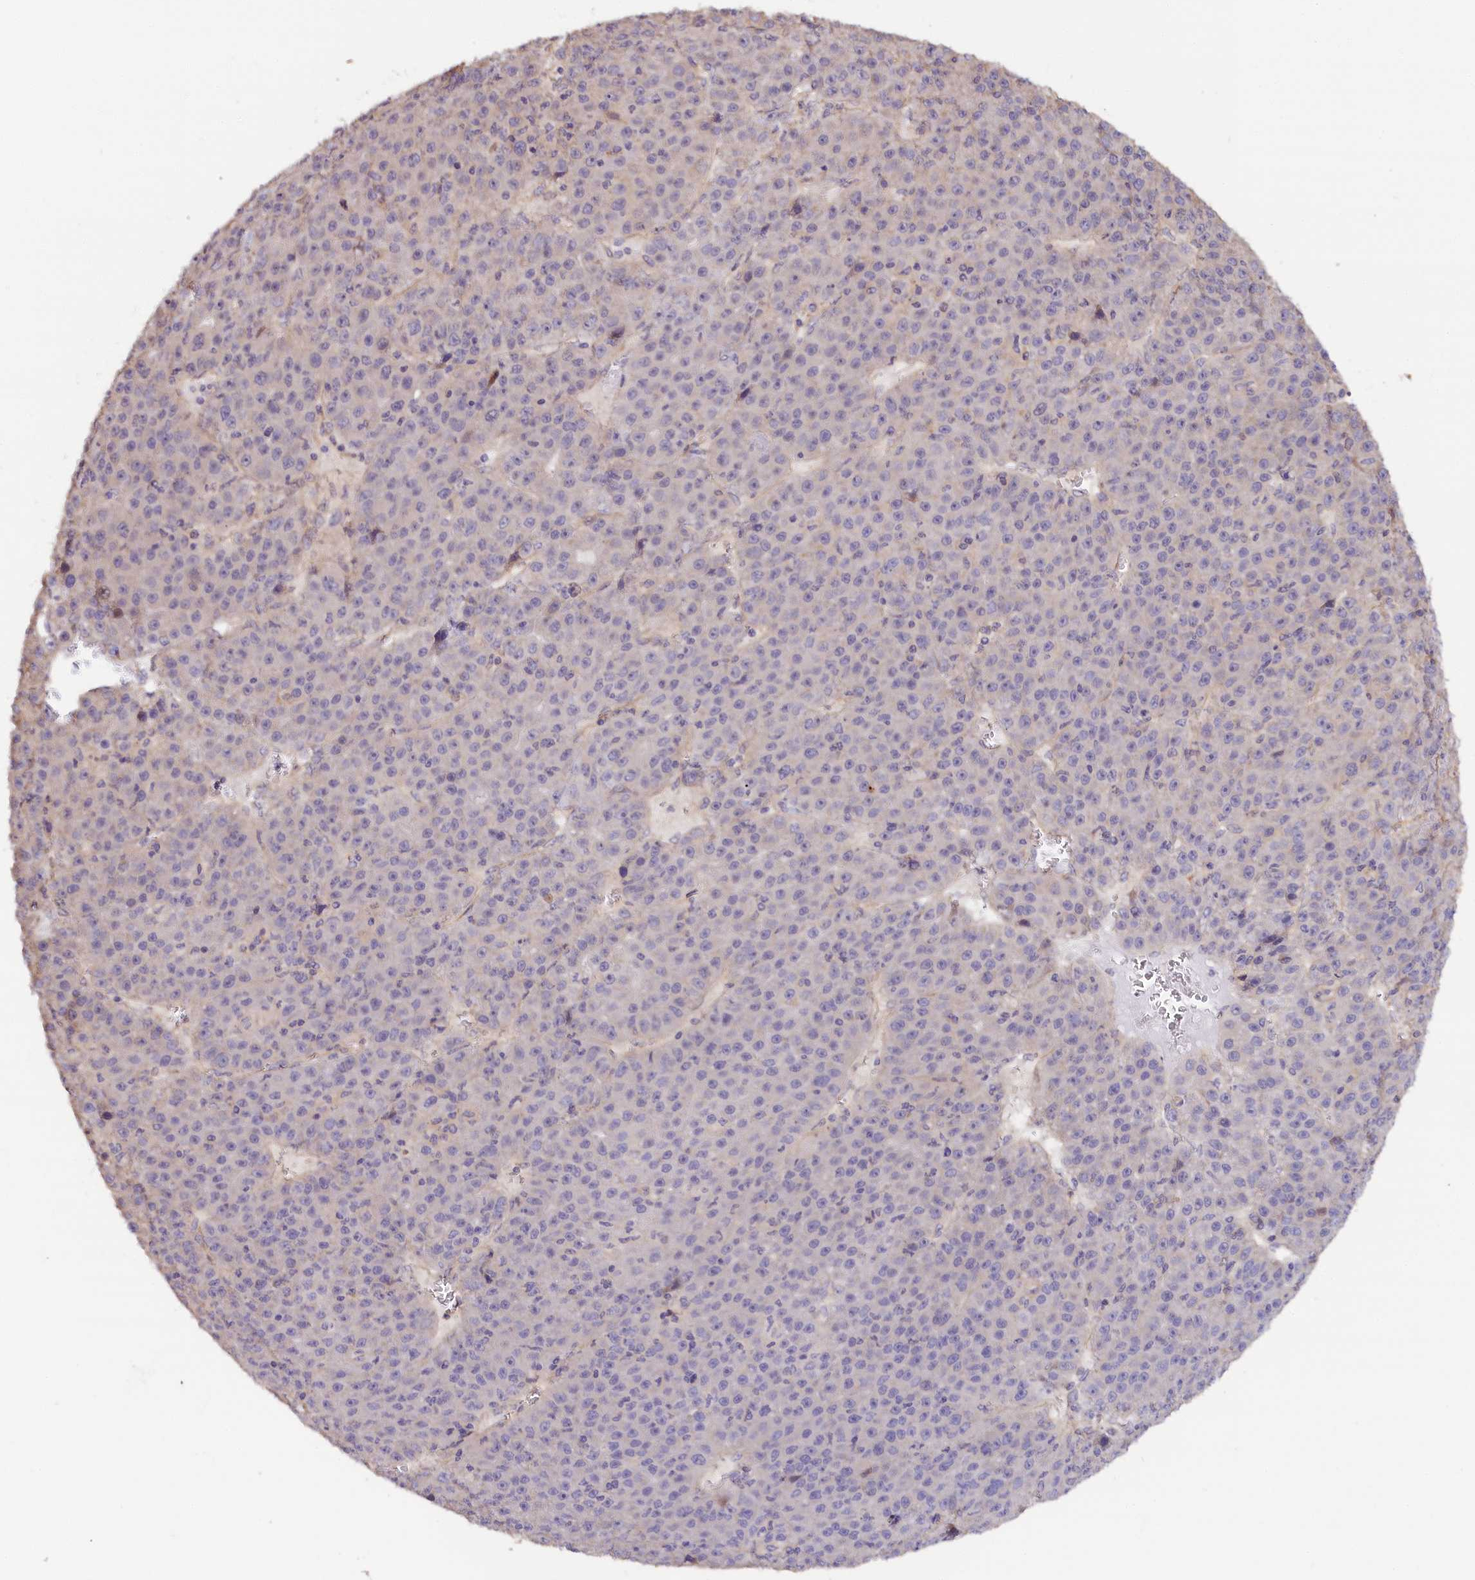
{"staining": {"intensity": "negative", "quantity": "none", "location": "none"}, "tissue": "liver cancer", "cell_type": "Tumor cells", "image_type": "cancer", "snomed": [{"axis": "morphology", "description": "Carcinoma, Hepatocellular, NOS"}, {"axis": "topography", "description": "Liver"}], "caption": "Immunohistochemistry (IHC) of human liver cancer (hepatocellular carcinoma) demonstrates no expression in tumor cells.", "gene": "KATNB1", "patient": {"sex": "female", "age": 53}}